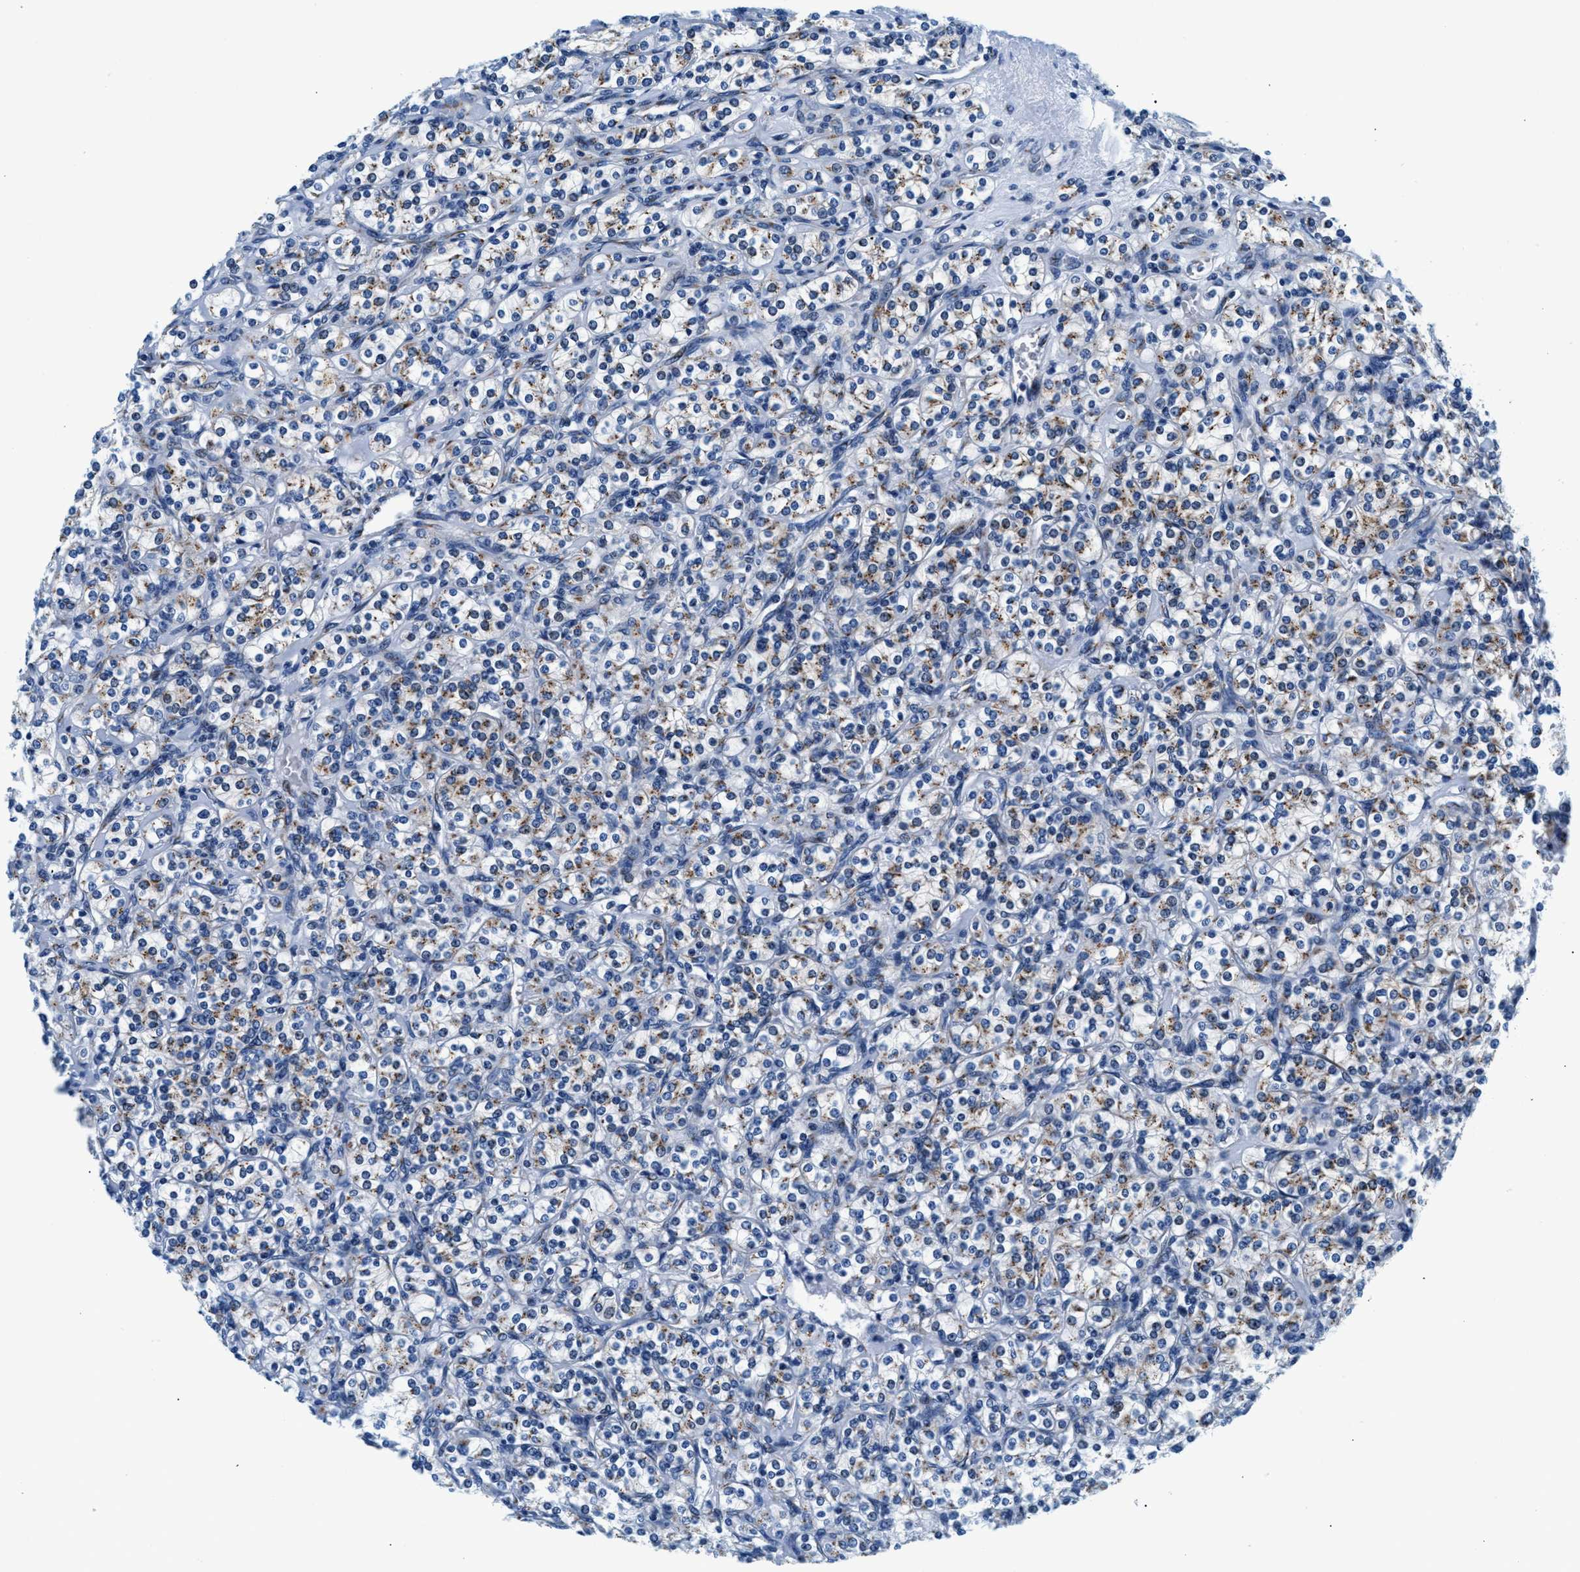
{"staining": {"intensity": "weak", "quantity": "<25%", "location": "cytoplasmic/membranous"}, "tissue": "renal cancer", "cell_type": "Tumor cells", "image_type": "cancer", "snomed": [{"axis": "morphology", "description": "Adenocarcinoma, NOS"}, {"axis": "topography", "description": "Kidney"}], "caption": "Human adenocarcinoma (renal) stained for a protein using immunohistochemistry (IHC) shows no positivity in tumor cells.", "gene": "VPS53", "patient": {"sex": "male", "age": 77}}